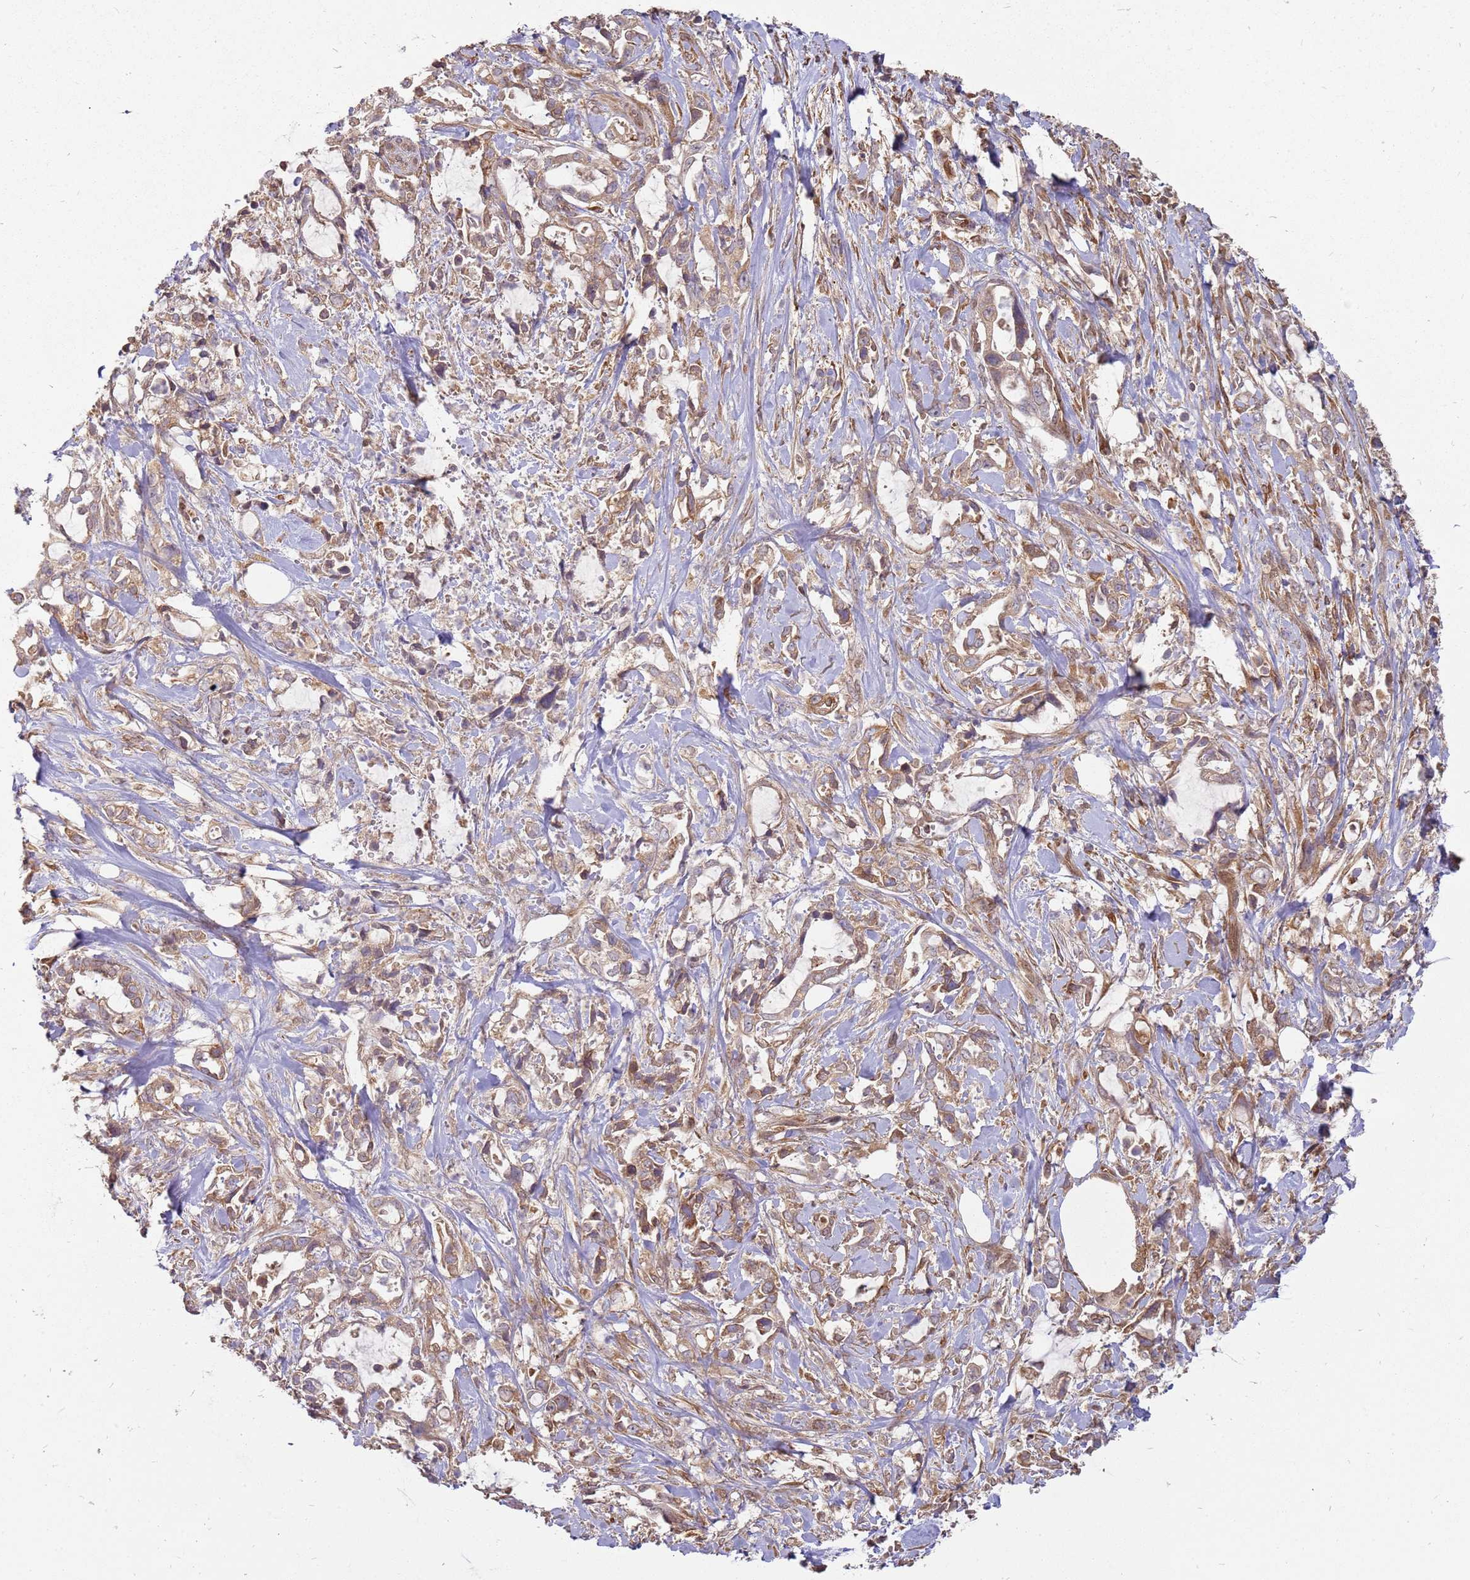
{"staining": {"intensity": "weak", "quantity": ">75%", "location": "cytoplasmic/membranous"}, "tissue": "pancreatic cancer", "cell_type": "Tumor cells", "image_type": "cancer", "snomed": [{"axis": "morphology", "description": "Adenocarcinoma, NOS"}, {"axis": "topography", "description": "Pancreas"}], "caption": "Immunohistochemical staining of pancreatic cancer exhibits weak cytoplasmic/membranous protein expression in approximately >75% of tumor cells. The staining was performed using DAB (3,3'-diaminobenzidine) to visualize the protein expression in brown, while the nuclei were stained in blue with hematoxylin (Magnification: 20x).", "gene": "NUDT14", "patient": {"sex": "female", "age": 61}}